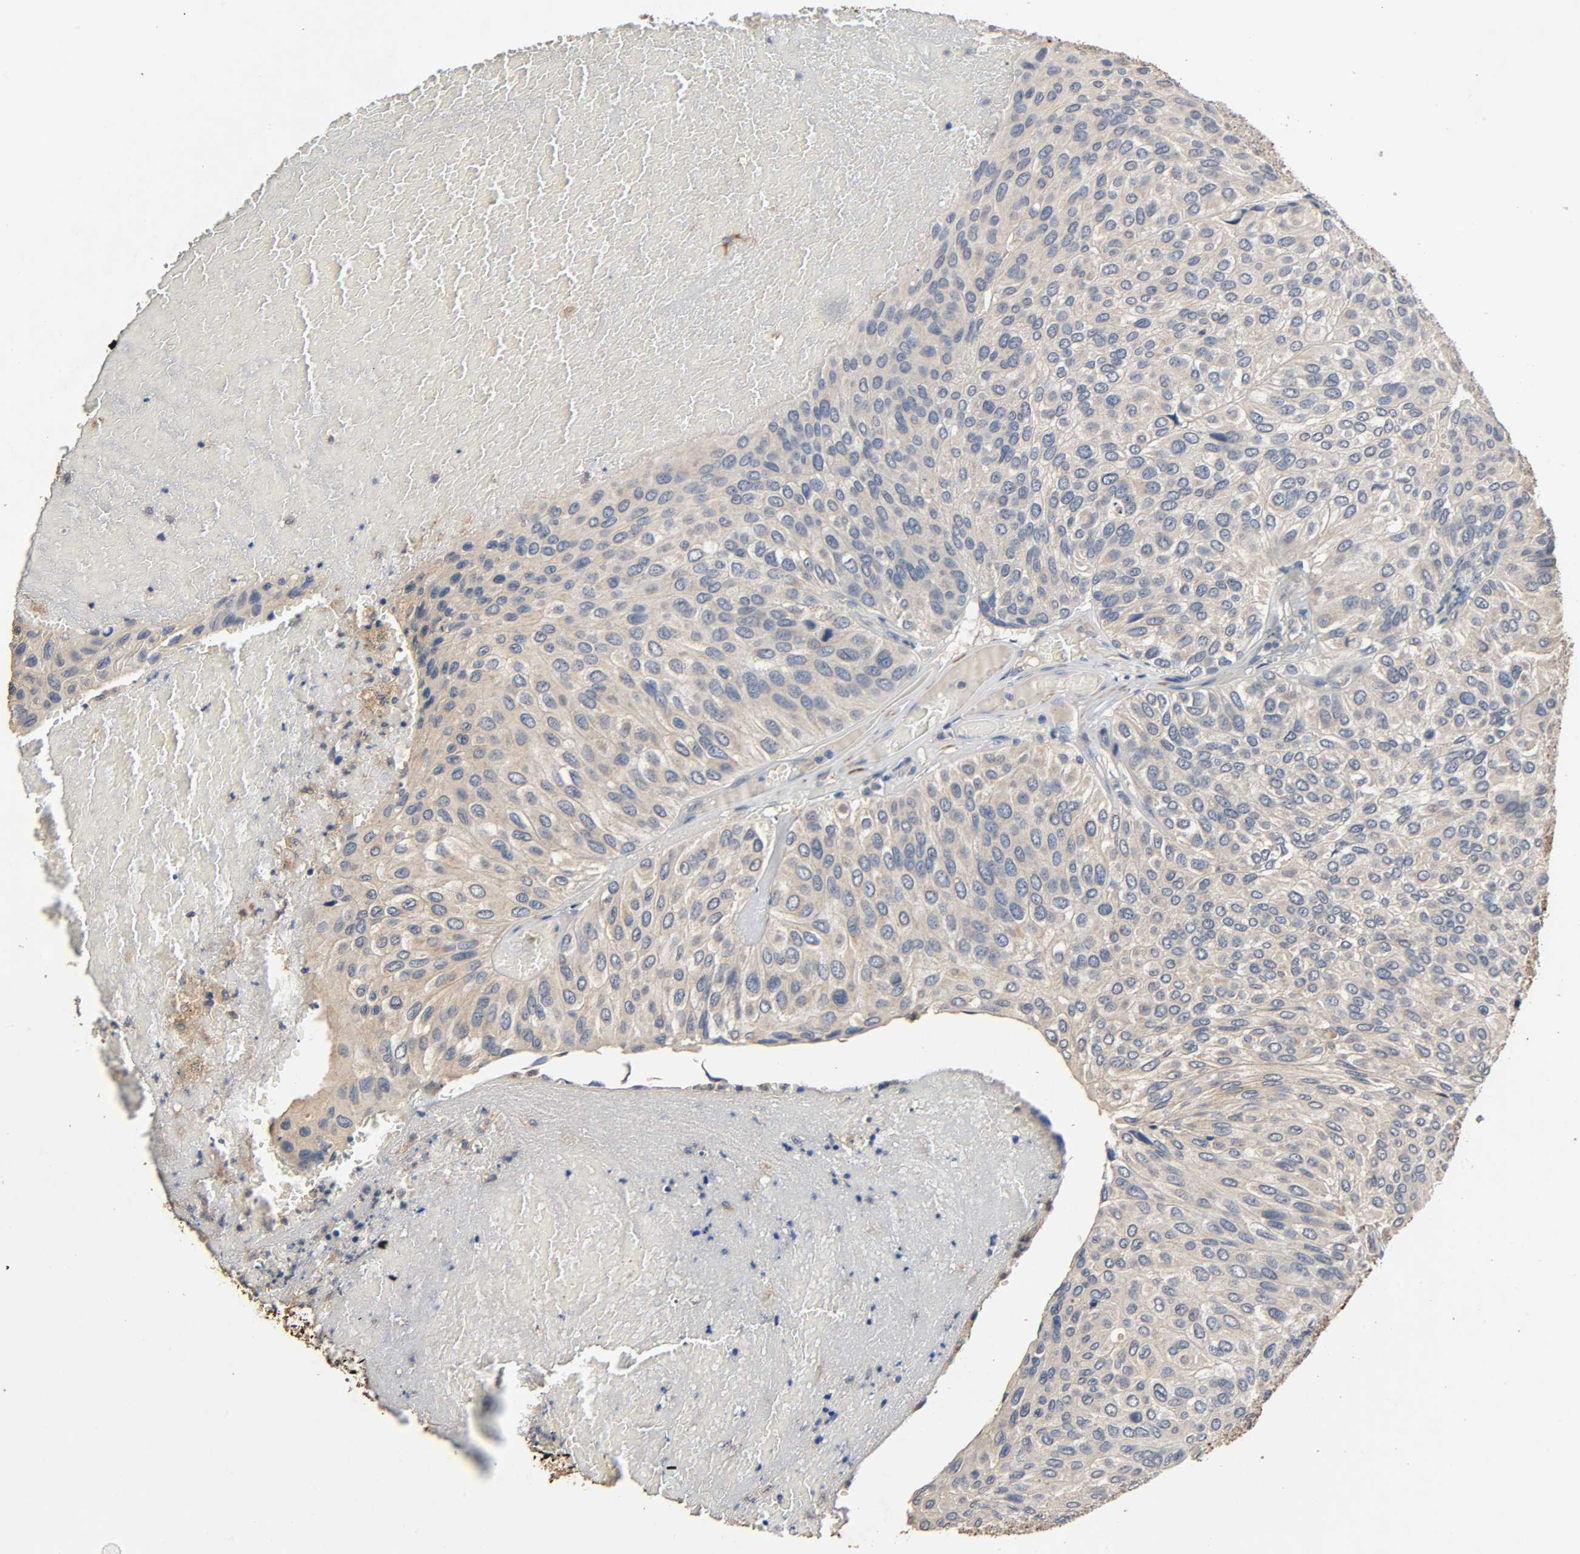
{"staining": {"intensity": "weak", "quantity": ">75%", "location": "cytoplasmic/membranous"}, "tissue": "urothelial cancer", "cell_type": "Tumor cells", "image_type": "cancer", "snomed": [{"axis": "morphology", "description": "Urothelial carcinoma, High grade"}, {"axis": "topography", "description": "Urinary bladder"}], "caption": "High-grade urothelial carcinoma tissue shows weak cytoplasmic/membranous expression in about >75% of tumor cells, visualized by immunohistochemistry. Ihc stains the protein in brown and the nuclei are stained blue.", "gene": "GSTA3", "patient": {"sex": "male", "age": 66}}